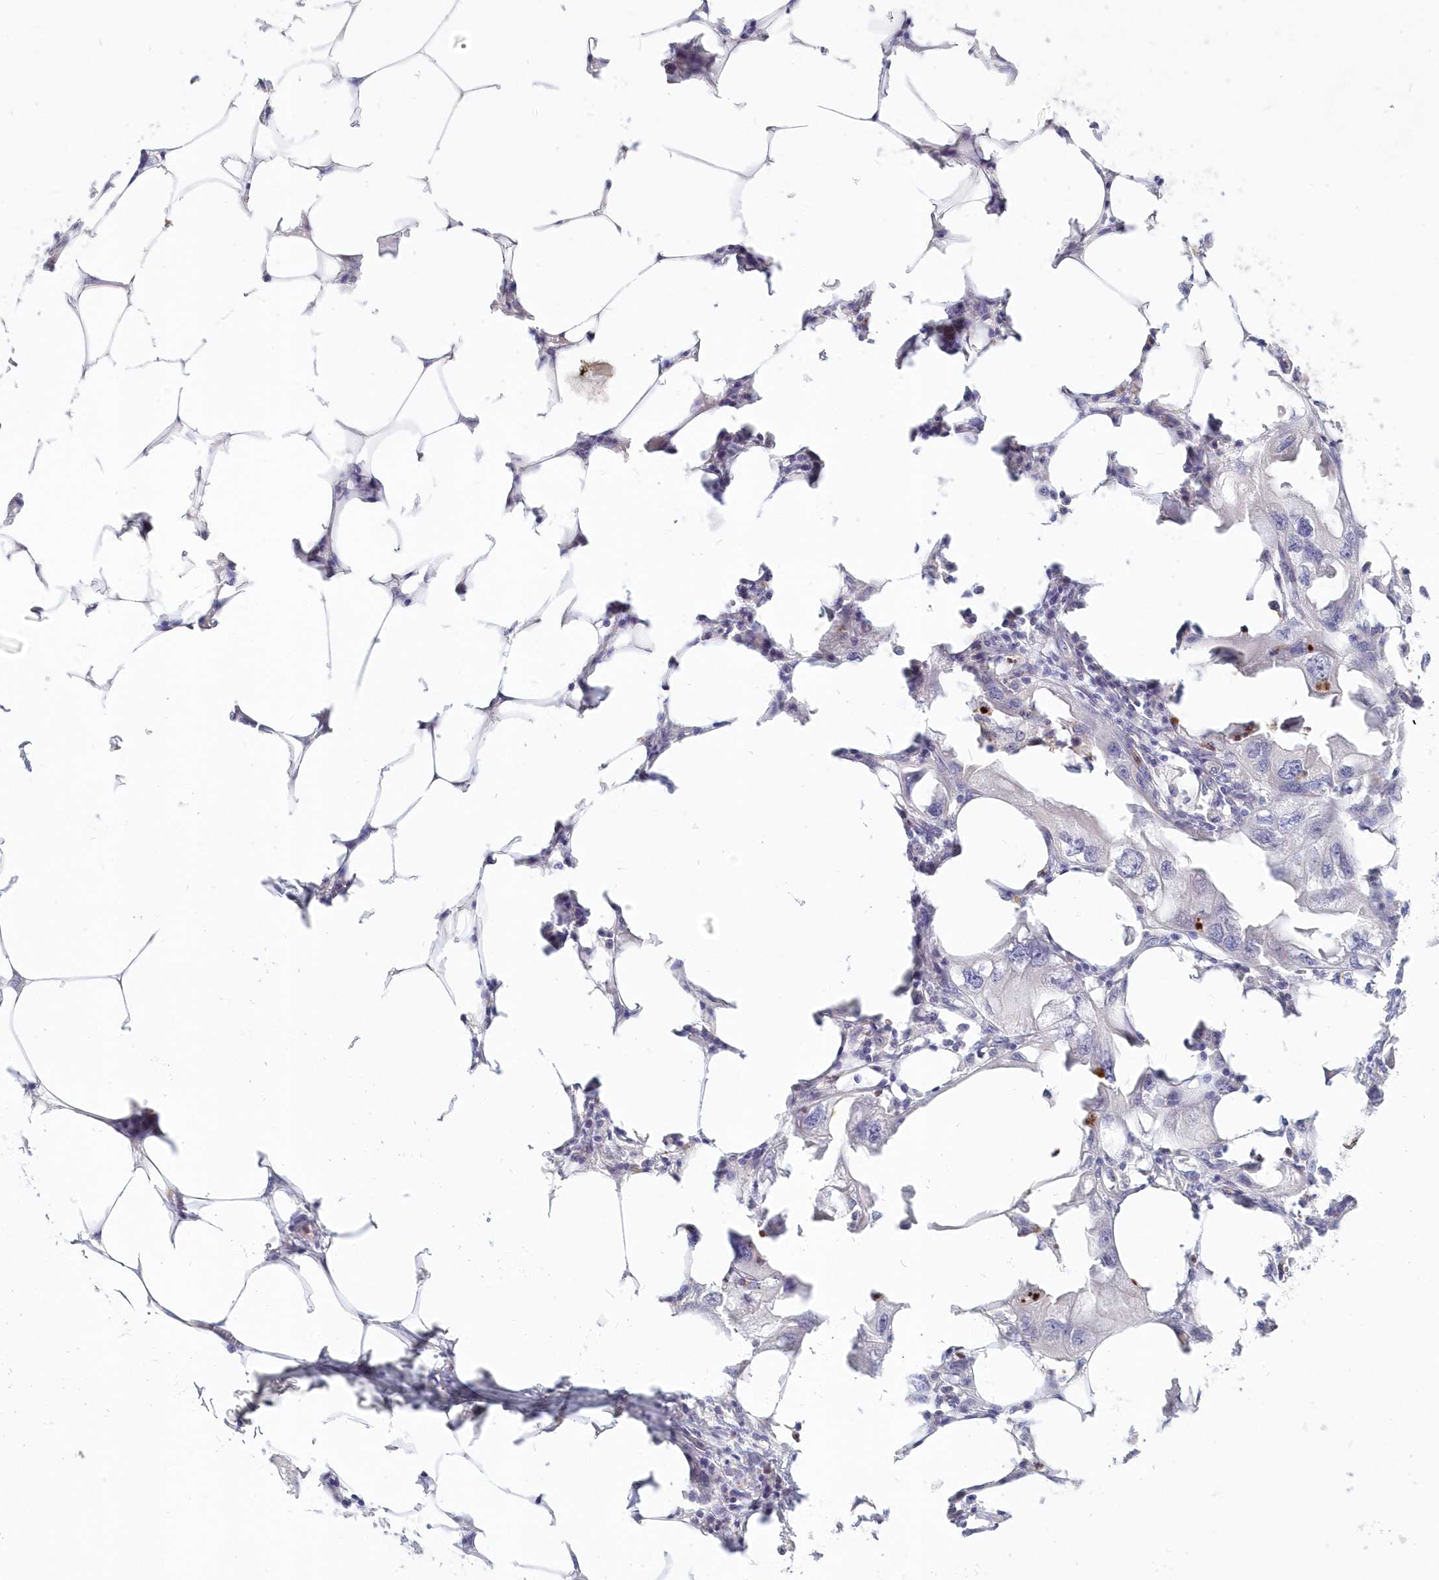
{"staining": {"intensity": "negative", "quantity": "none", "location": "none"}, "tissue": "endometrial cancer", "cell_type": "Tumor cells", "image_type": "cancer", "snomed": [{"axis": "morphology", "description": "Adenocarcinoma, NOS"}, {"axis": "morphology", "description": "Adenocarcinoma, metastatic, NOS"}, {"axis": "topography", "description": "Adipose tissue"}, {"axis": "topography", "description": "Endometrium"}], "caption": "Tumor cells are negative for protein expression in human metastatic adenocarcinoma (endometrial).", "gene": "KATNA1", "patient": {"sex": "female", "age": 67}}